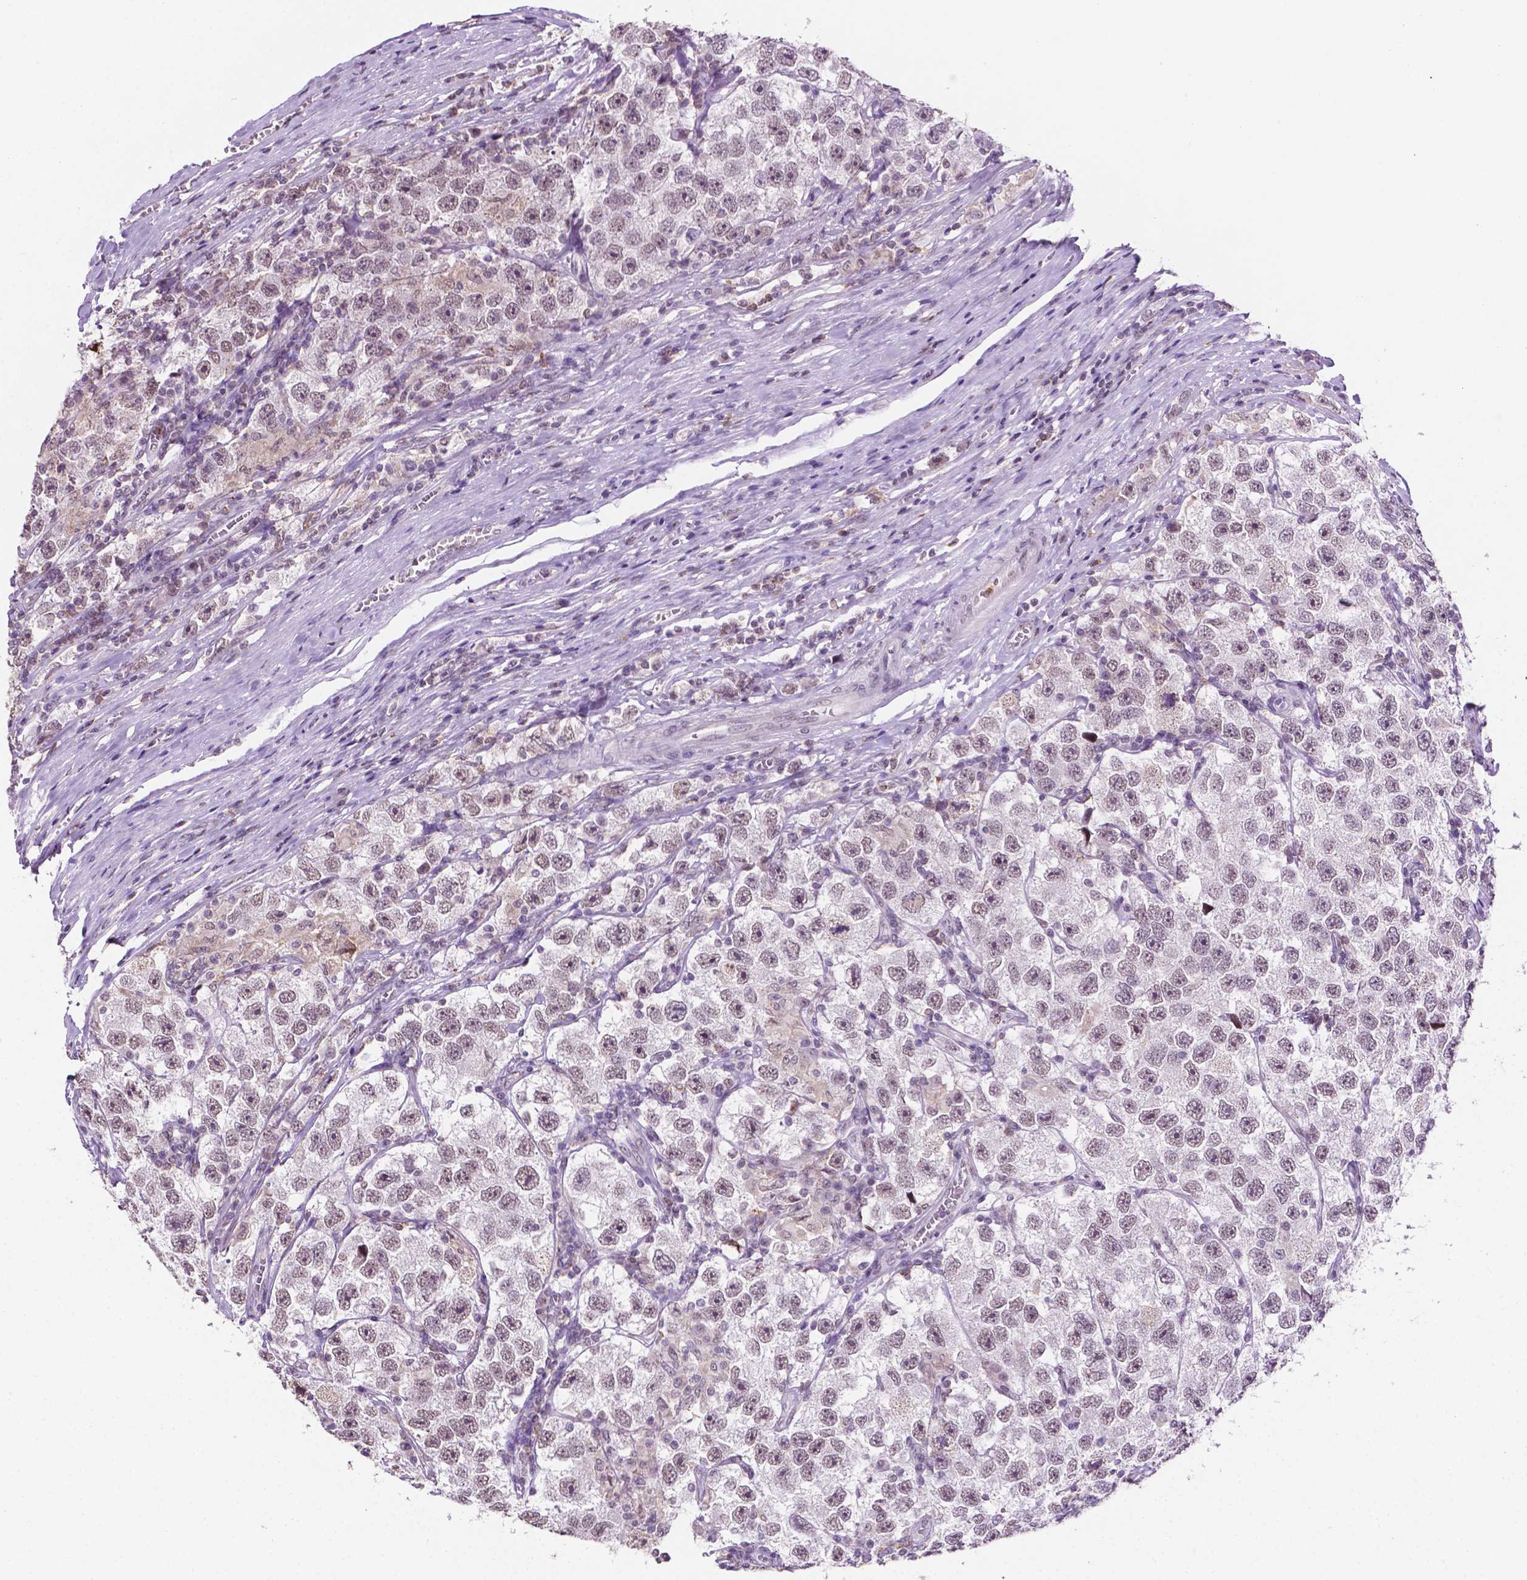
{"staining": {"intensity": "moderate", "quantity": "<25%", "location": "nuclear"}, "tissue": "testis cancer", "cell_type": "Tumor cells", "image_type": "cancer", "snomed": [{"axis": "morphology", "description": "Seminoma, NOS"}, {"axis": "topography", "description": "Testis"}], "caption": "Protein expression analysis of testis seminoma displays moderate nuclear staining in about <25% of tumor cells. The protein of interest is shown in brown color, while the nuclei are stained blue.", "gene": "PTPN6", "patient": {"sex": "male", "age": 26}}